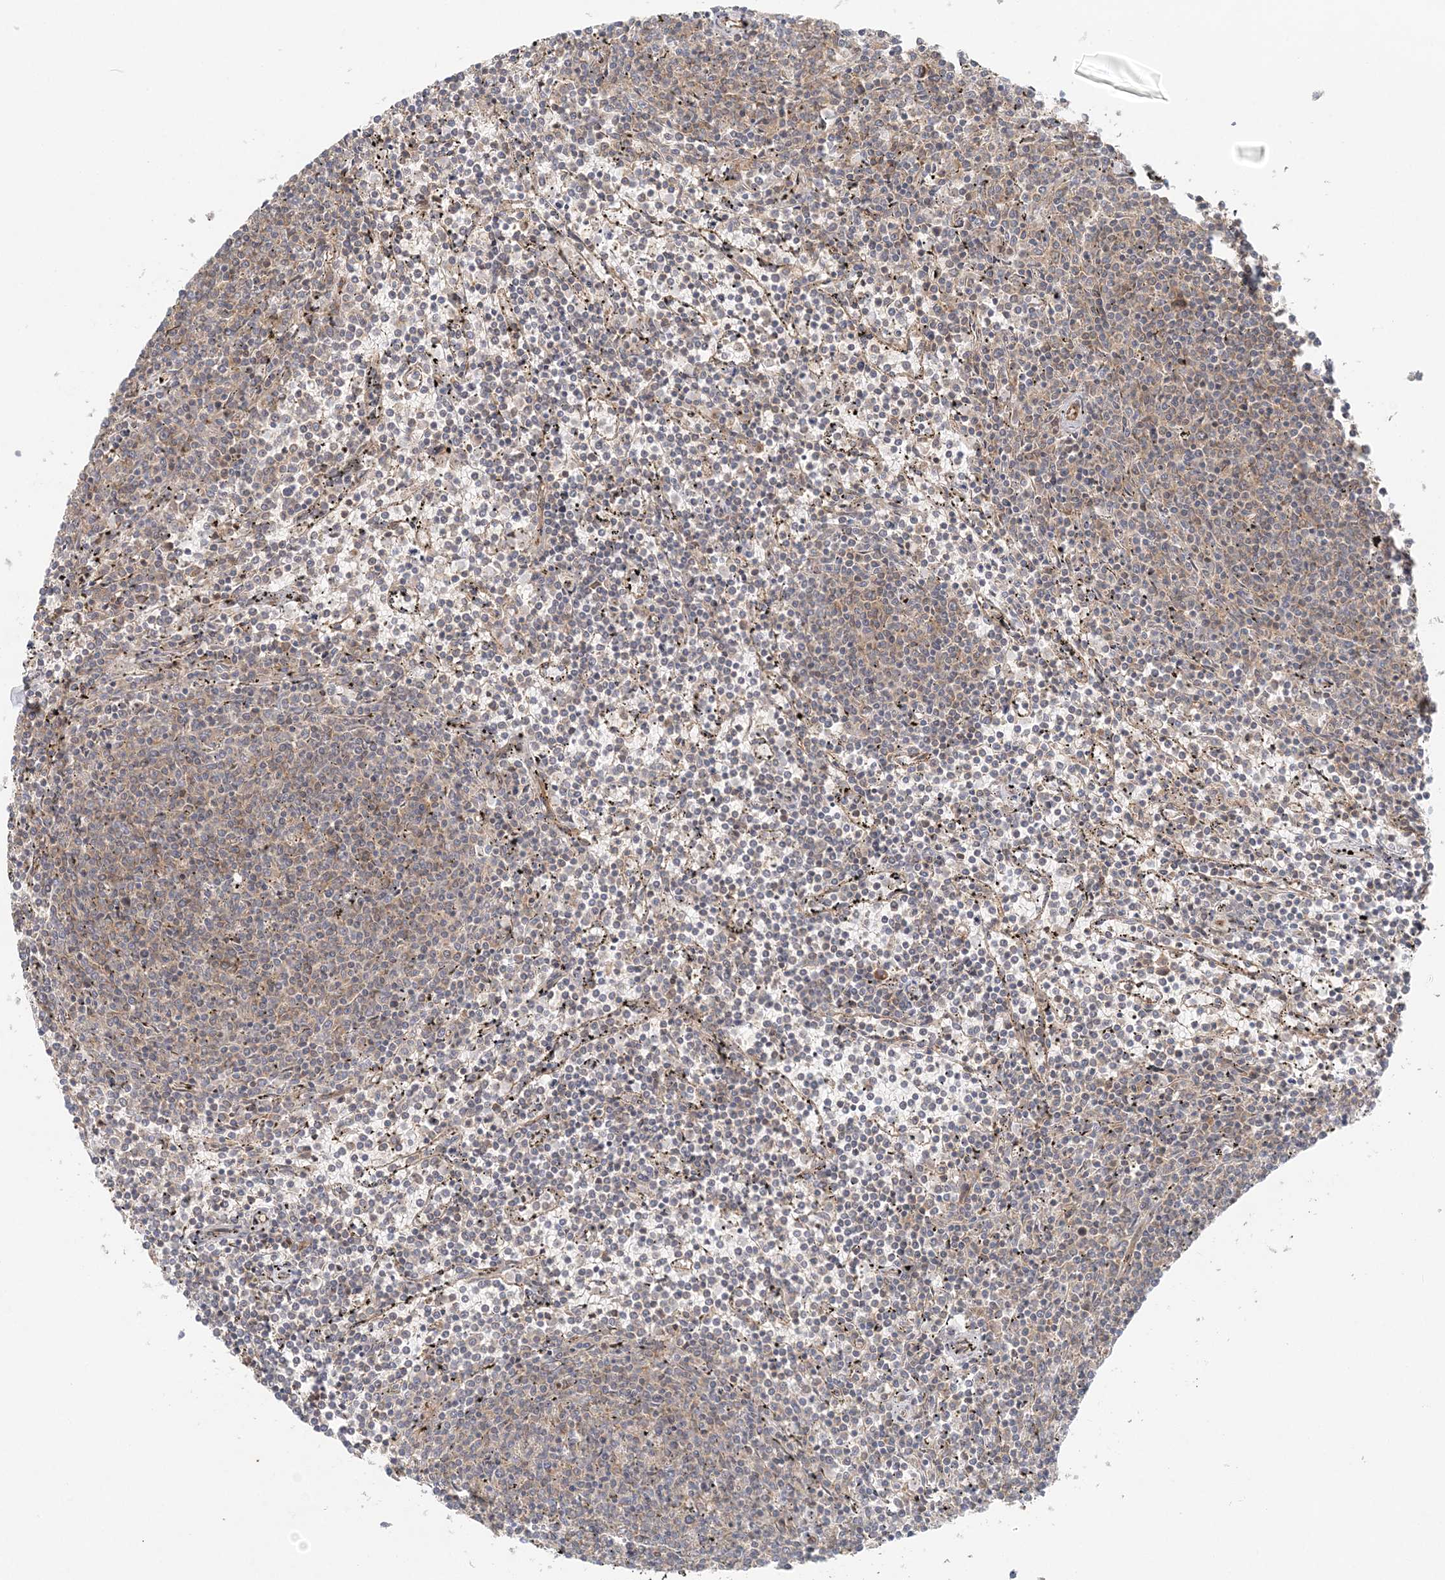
{"staining": {"intensity": "weak", "quantity": ">75%", "location": "cytoplasmic/membranous"}, "tissue": "lymphoma", "cell_type": "Tumor cells", "image_type": "cancer", "snomed": [{"axis": "morphology", "description": "Malignant lymphoma, non-Hodgkin's type, Low grade"}, {"axis": "topography", "description": "Spleen"}], "caption": "About >75% of tumor cells in human lymphoma exhibit weak cytoplasmic/membranous protein staining as visualized by brown immunohistochemical staining.", "gene": "KIAA0232", "patient": {"sex": "female", "age": 50}}